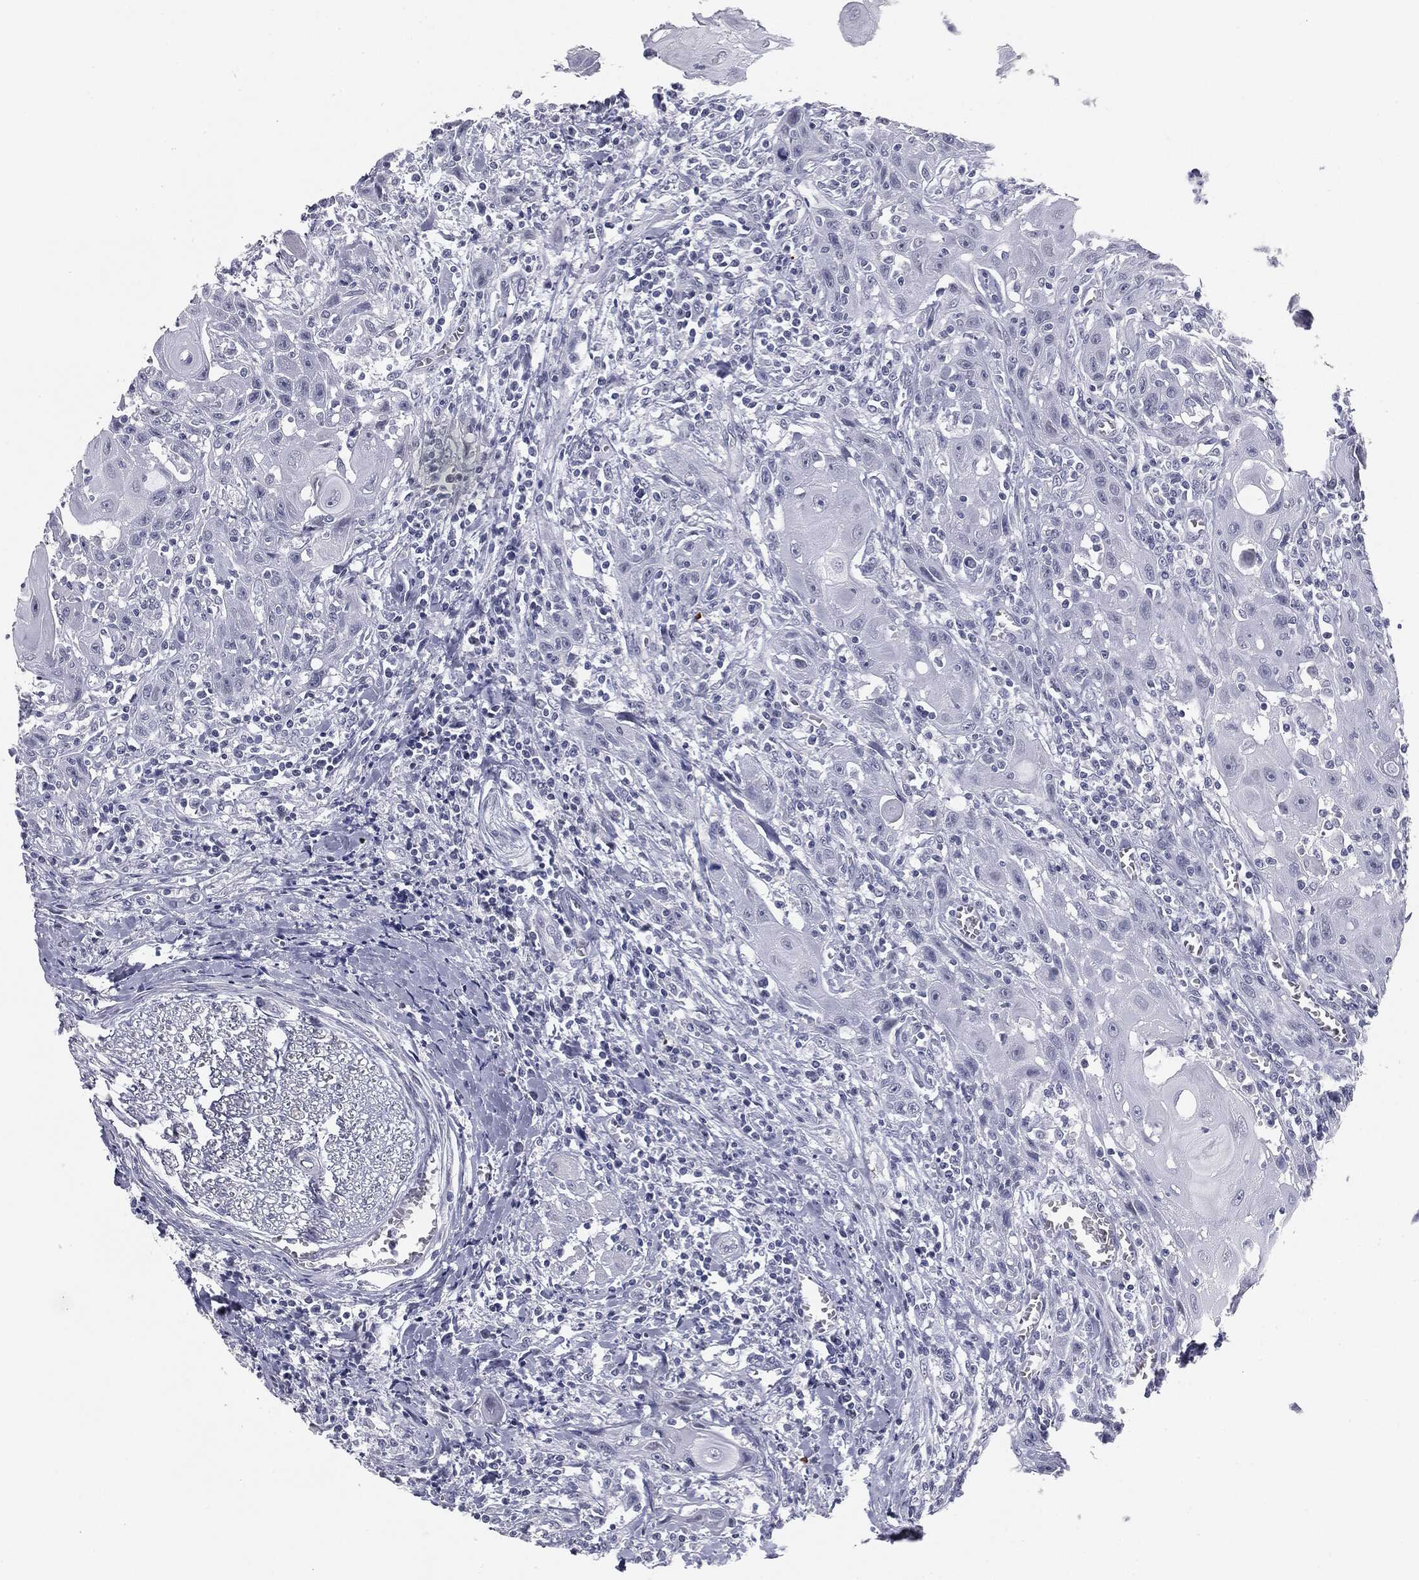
{"staining": {"intensity": "negative", "quantity": "none", "location": "none"}, "tissue": "head and neck cancer", "cell_type": "Tumor cells", "image_type": "cancer", "snomed": [{"axis": "morphology", "description": "Normal tissue, NOS"}, {"axis": "morphology", "description": "Squamous cell carcinoma, NOS"}, {"axis": "topography", "description": "Oral tissue"}, {"axis": "topography", "description": "Head-Neck"}], "caption": "There is no significant positivity in tumor cells of head and neck cancer (squamous cell carcinoma).", "gene": "TPO", "patient": {"sex": "male", "age": 71}}